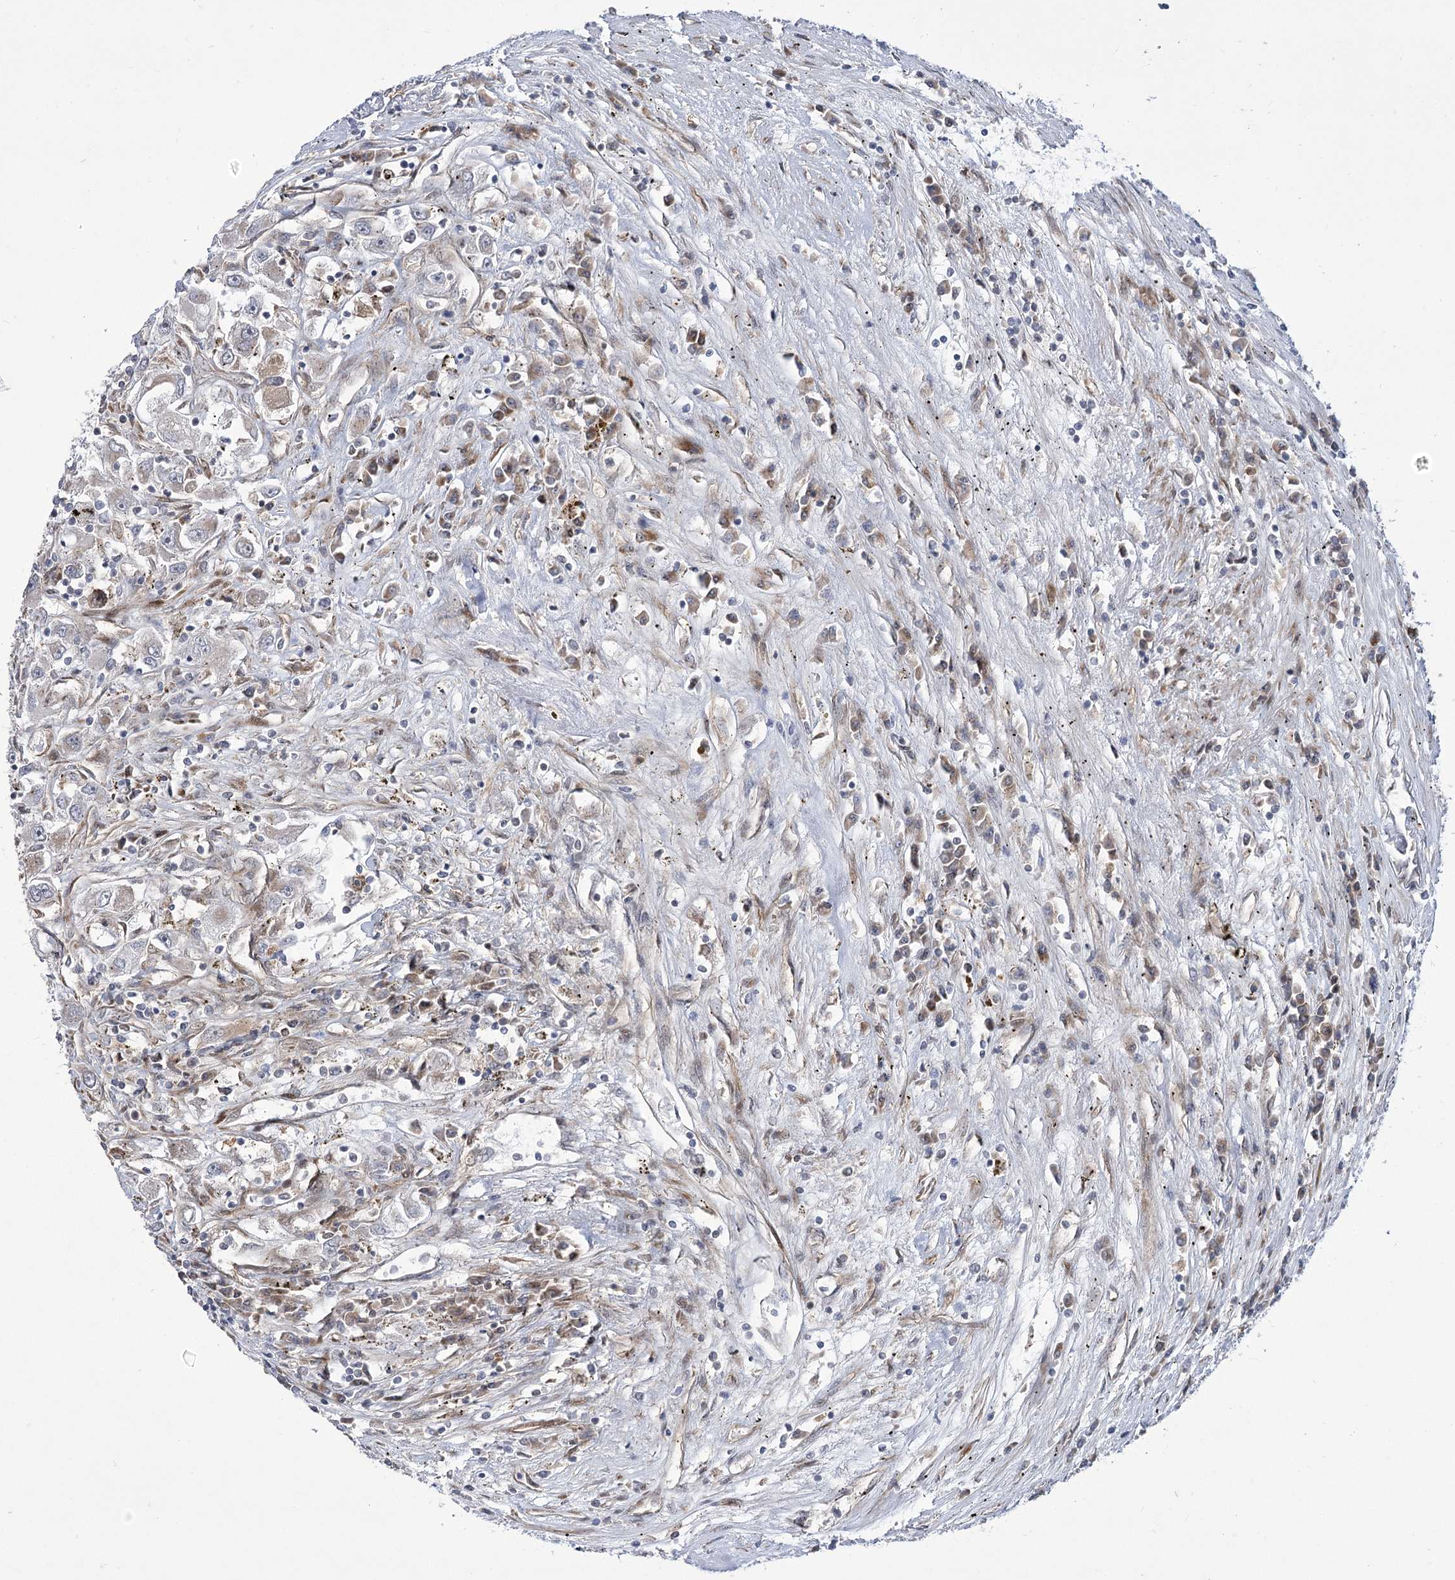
{"staining": {"intensity": "weak", "quantity": "<25%", "location": "cytoplasmic/membranous"}, "tissue": "renal cancer", "cell_type": "Tumor cells", "image_type": "cancer", "snomed": [{"axis": "morphology", "description": "Adenocarcinoma, NOS"}, {"axis": "topography", "description": "Kidney"}], "caption": "Image shows no significant protein positivity in tumor cells of renal adenocarcinoma. (DAB (3,3'-diaminobenzidine) IHC, high magnification).", "gene": "PDHB", "patient": {"sex": "female", "age": 52}}